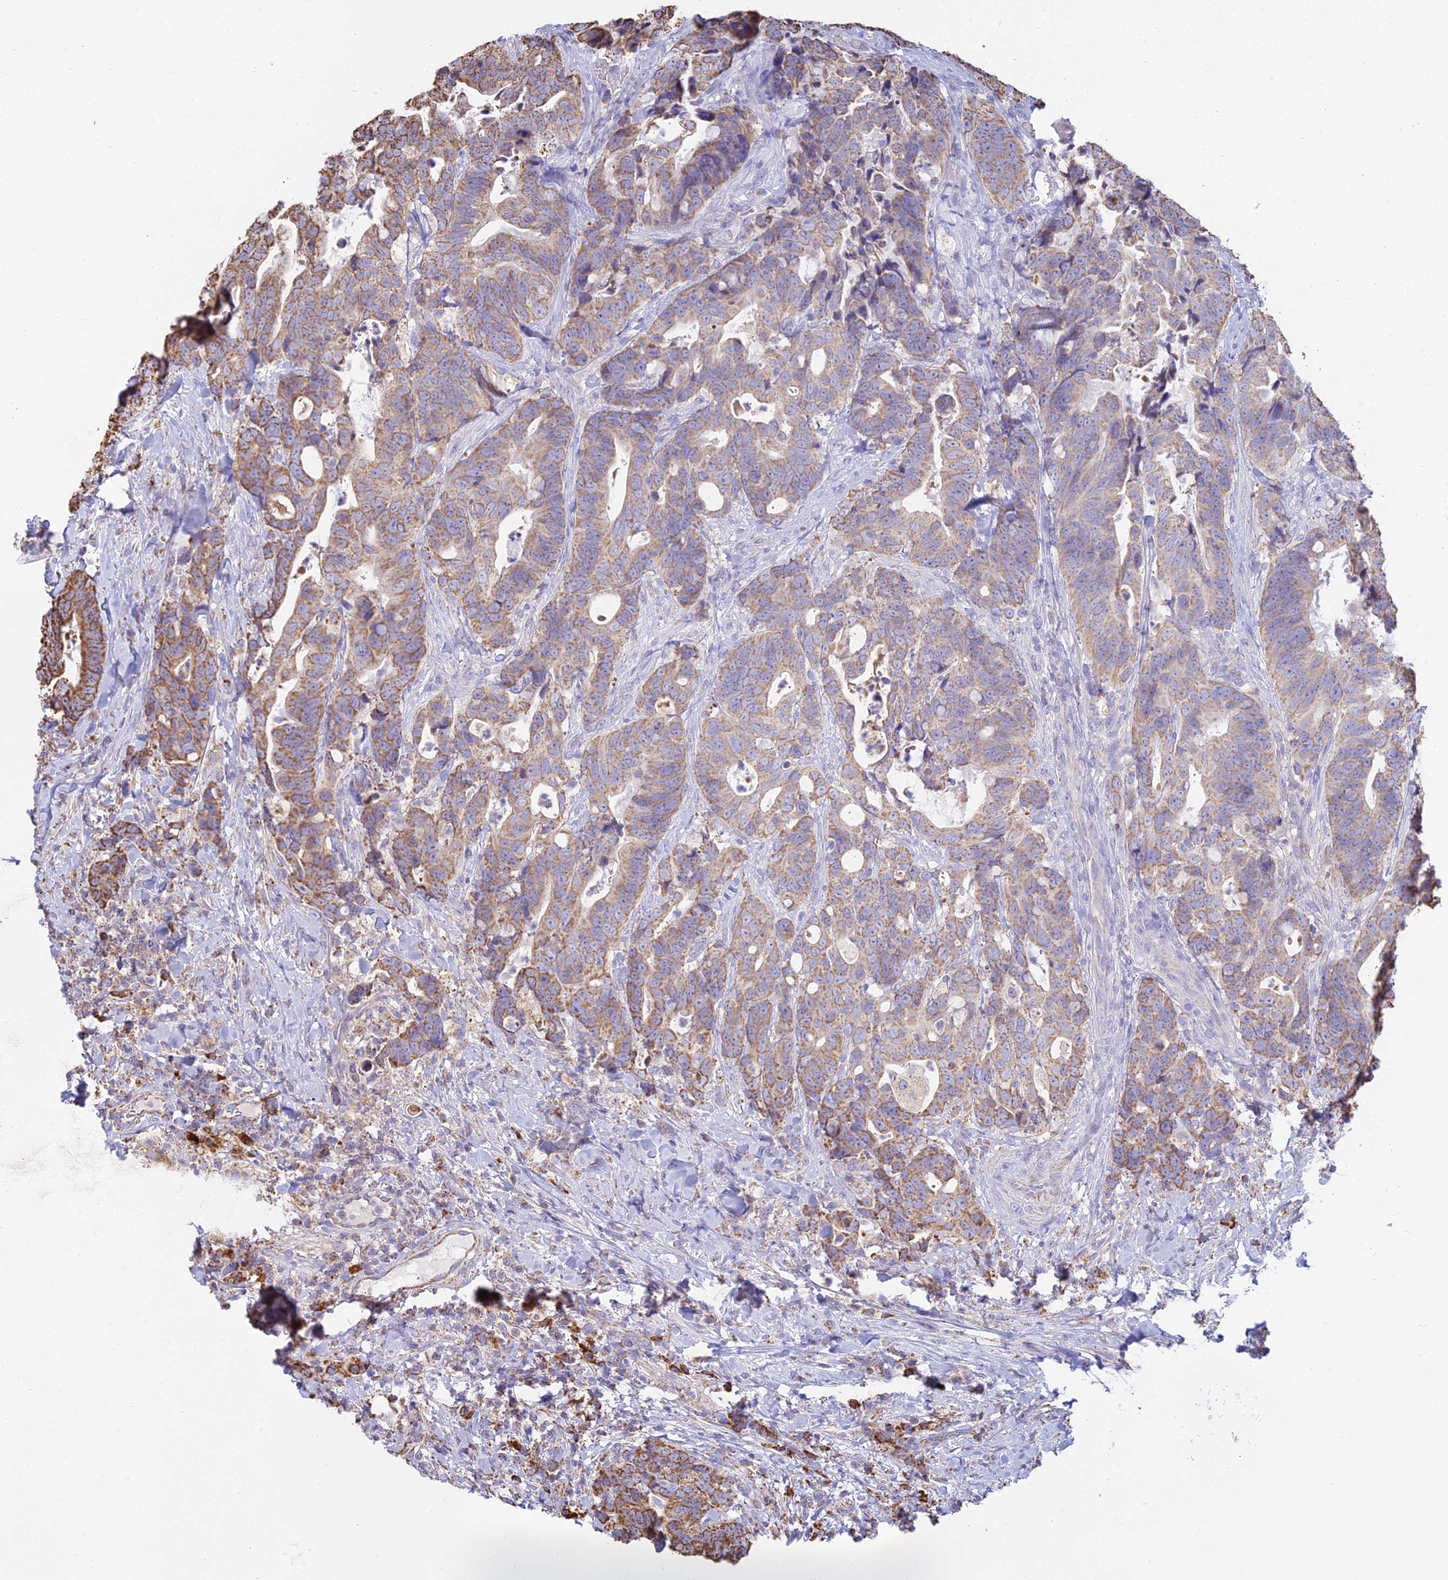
{"staining": {"intensity": "moderate", "quantity": "25%-75%", "location": "cytoplasmic/membranous"}, "tissue": "colorectal cancer", "cell_type": "Tumor cells", "image_type": "cancer", "snomed": [{"axis": "morphology", "description": "Adenocarcinoma, NOS"}, {"axis": "topography", "description": "Colon"}], "caption": "The image demonstrates staining of colorectal cancer, revealing moderate cytoplasmic/membranous protein positivity (brown color) within tumor cells.", "gene": "OR2W3", "patient": {"sex": "female", "age": 82}}